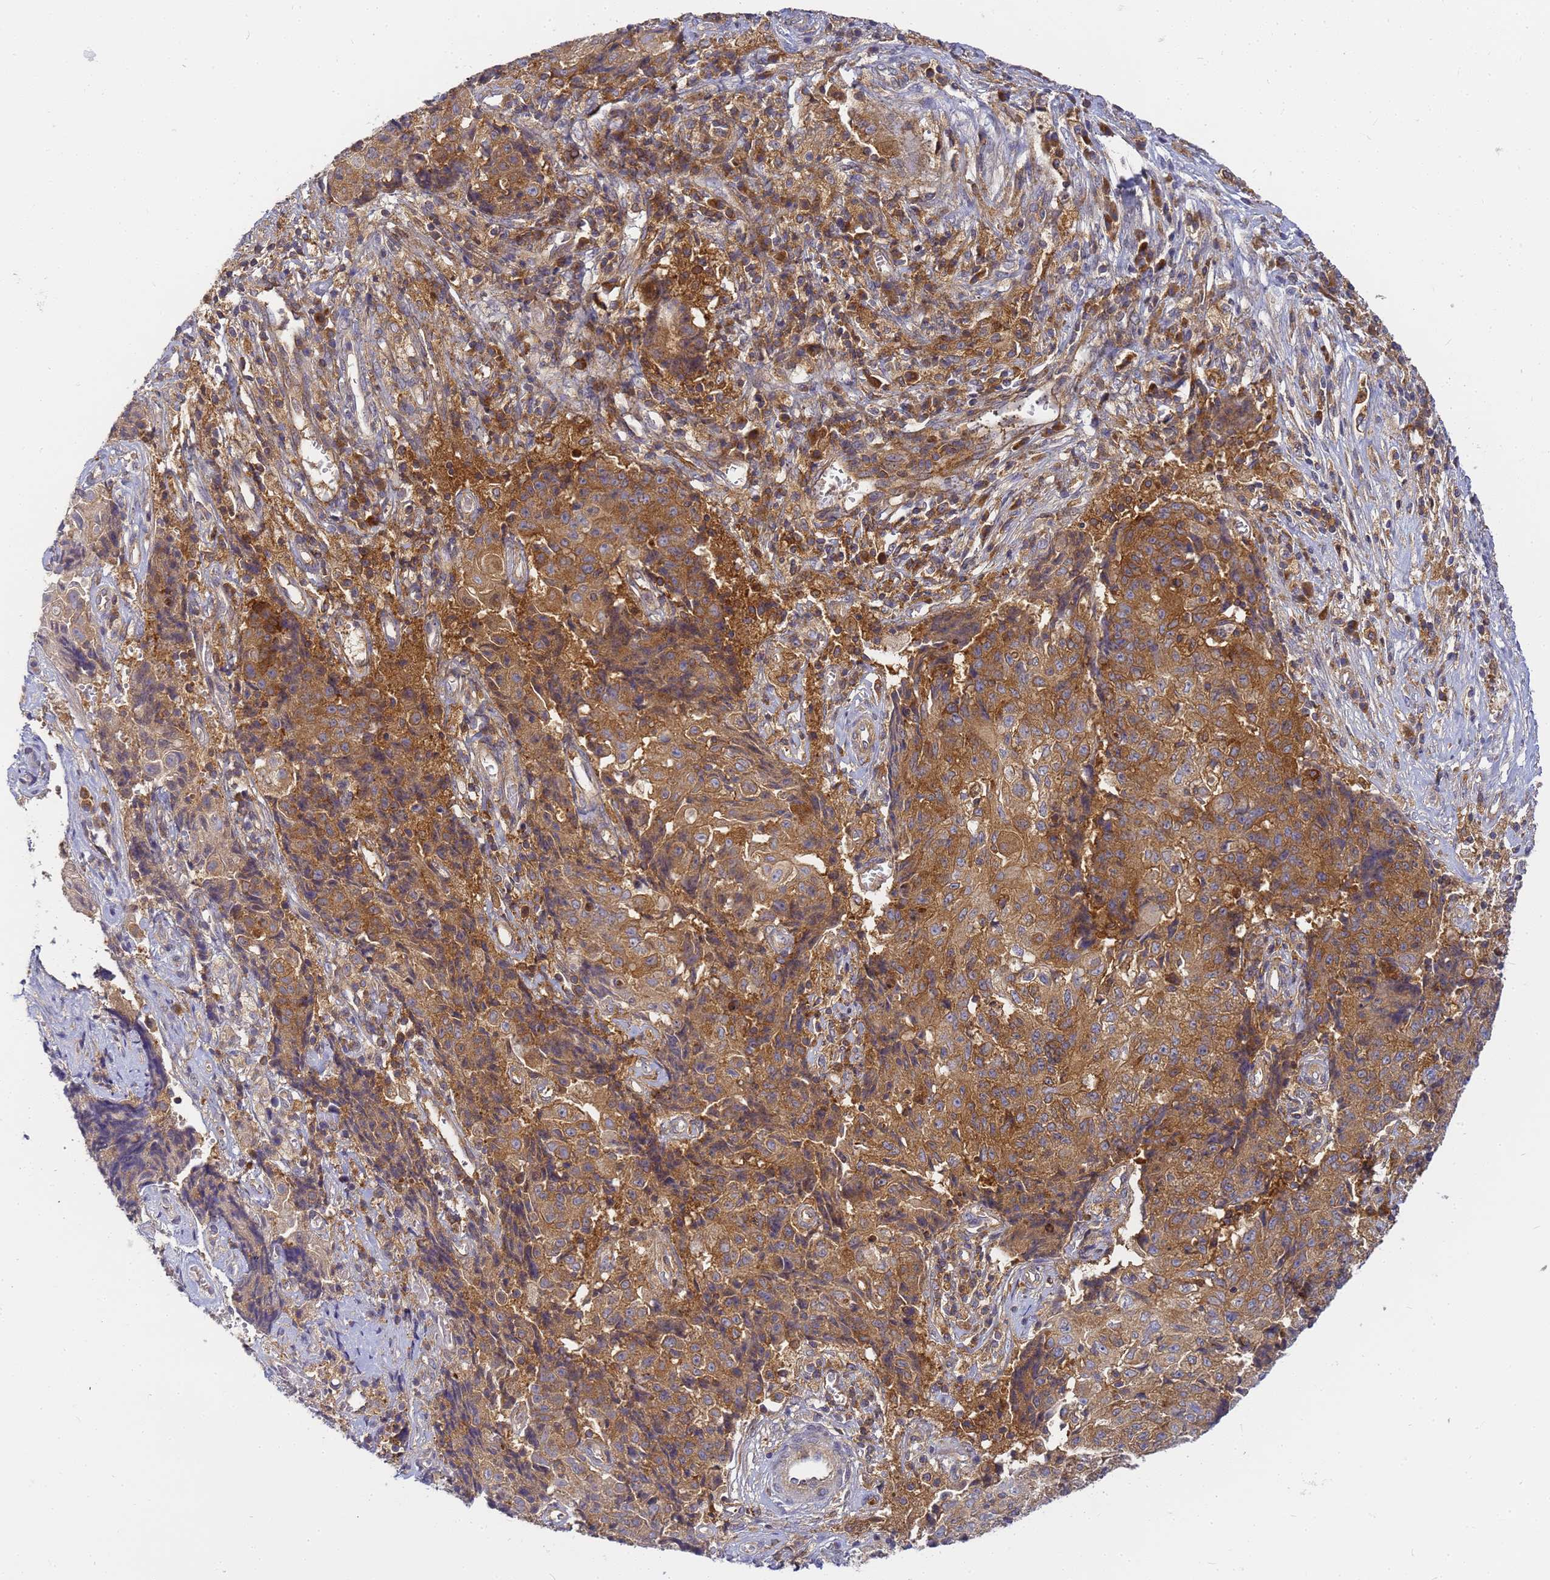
{"staining": {"intensity": "moderate", "quantity": ">75%", "location": "cytoplasmic/membranous"}, "tissue": "ovarian cancer", "cell_type": "Tumor cells", "image_type": "cancer", "snomed": [{"axis": "morphology", "description": "Carcinoma, endometroid"}, {"axis": "topography", "description": "Ovary"}], "caption": "Human ovarian endometroid carcinoma stained with a brown dye reveals moderate cytoplasmic/membranous positive positivity in approximately >75% of tumor cells.", "gene": "CHM", "patient": {"sex": "female", "age": 42}}